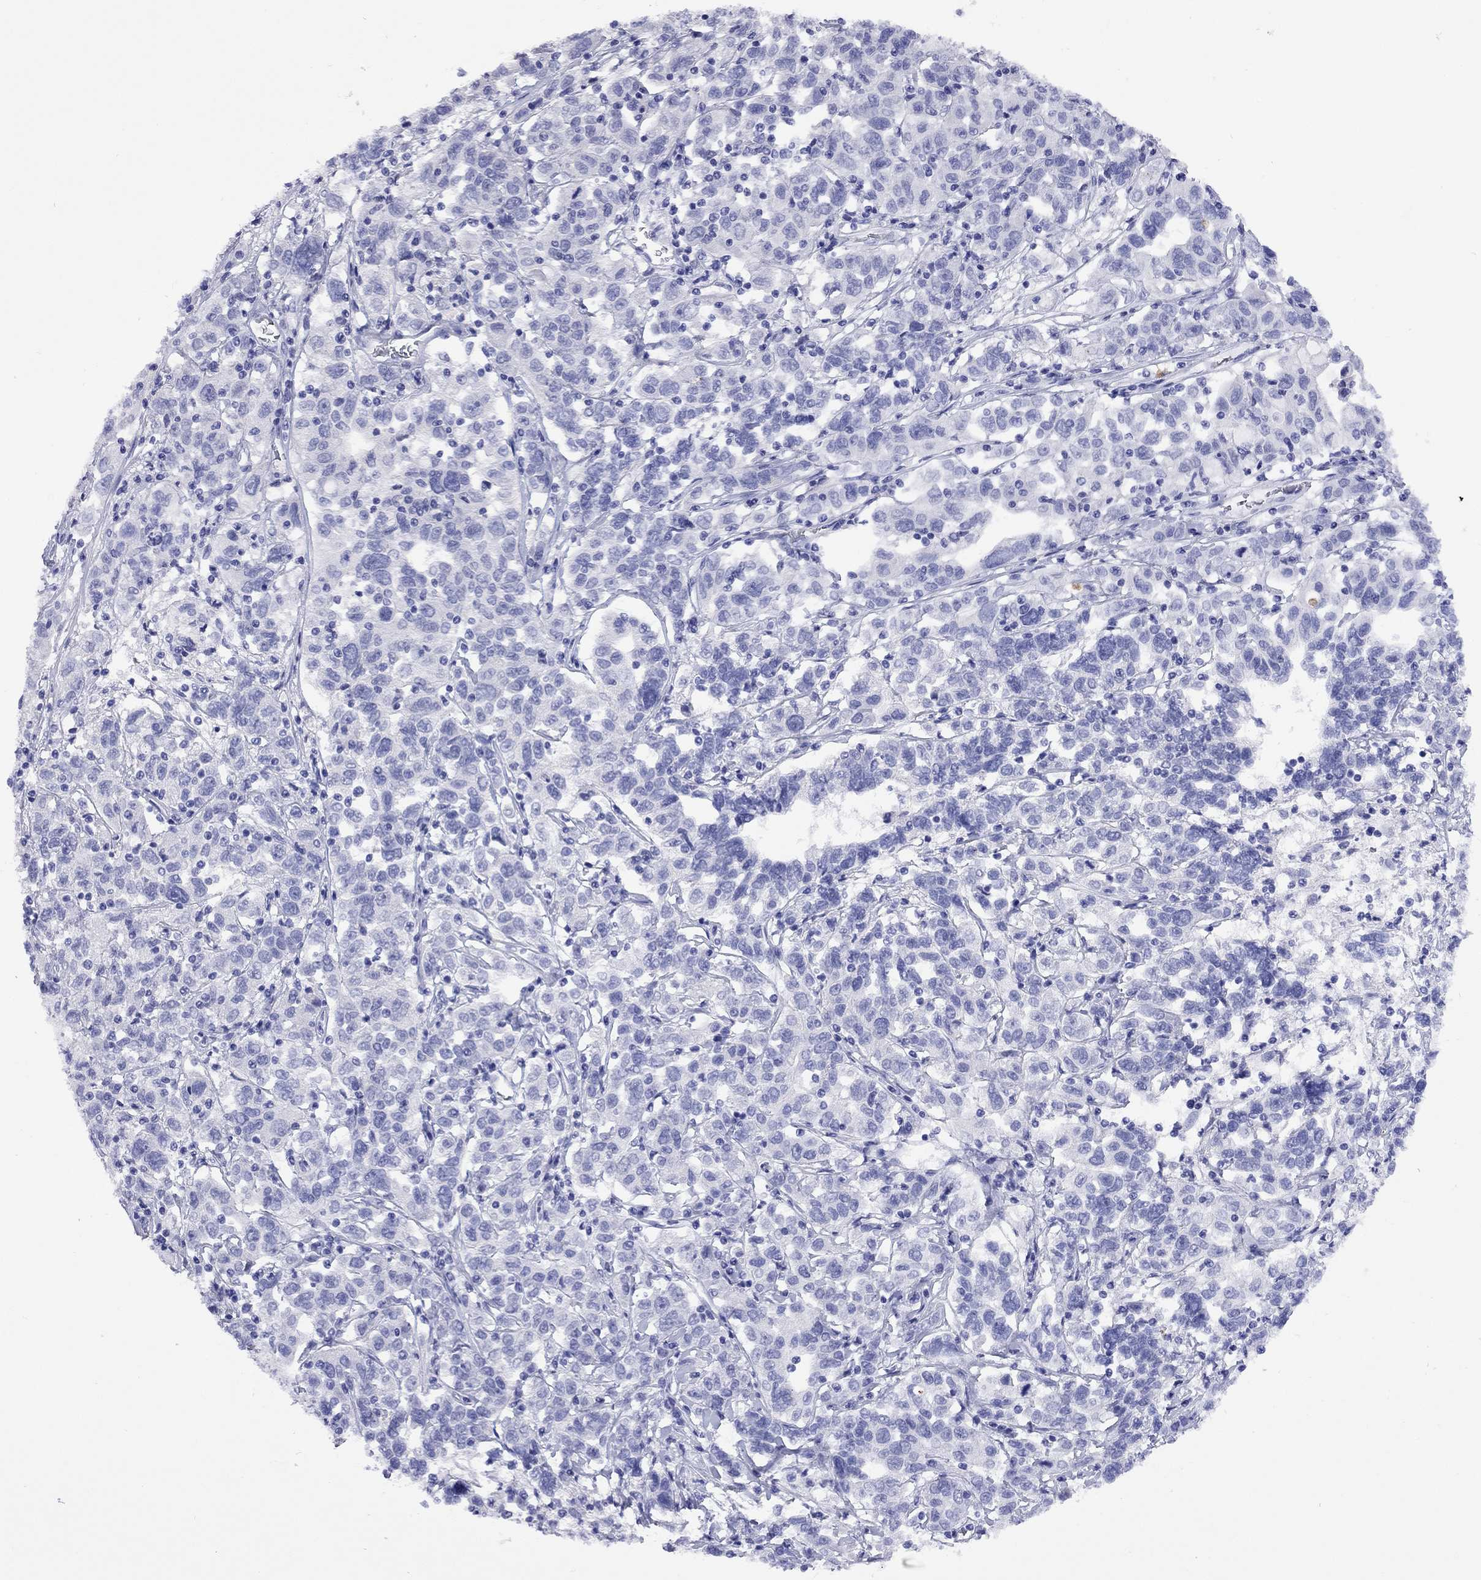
{"staining": {"intensity": "negative", "quantity": "none", "location": "none"}, "tissue": "liver cancer", "cell_type": "Tumor cells", "image_type": "cancer", "snomed": [{"axis": "morphology", "description": "Adenocarcinoma, NOS"}, {"axis": "morphology", "description": "Cholangiocarcinoma"}, {"axis": "topography", "description": "Liver"}], "caption": "An immunohistochemistry (IHC) histopathology image of liver cancer (adenocarcinoma) is shown. There is no staining in tumor cells of liver cancer (adenocarcinoma). Brightfield microscopy of immunohistochemistry (IHC) stained with DAB (3,3'-diaminobenzidine) (brown) and hematoxylin (blue), captured at high magnification.", "gene": "FIGLA", "patient": {"sex": "male", "age": 64}}